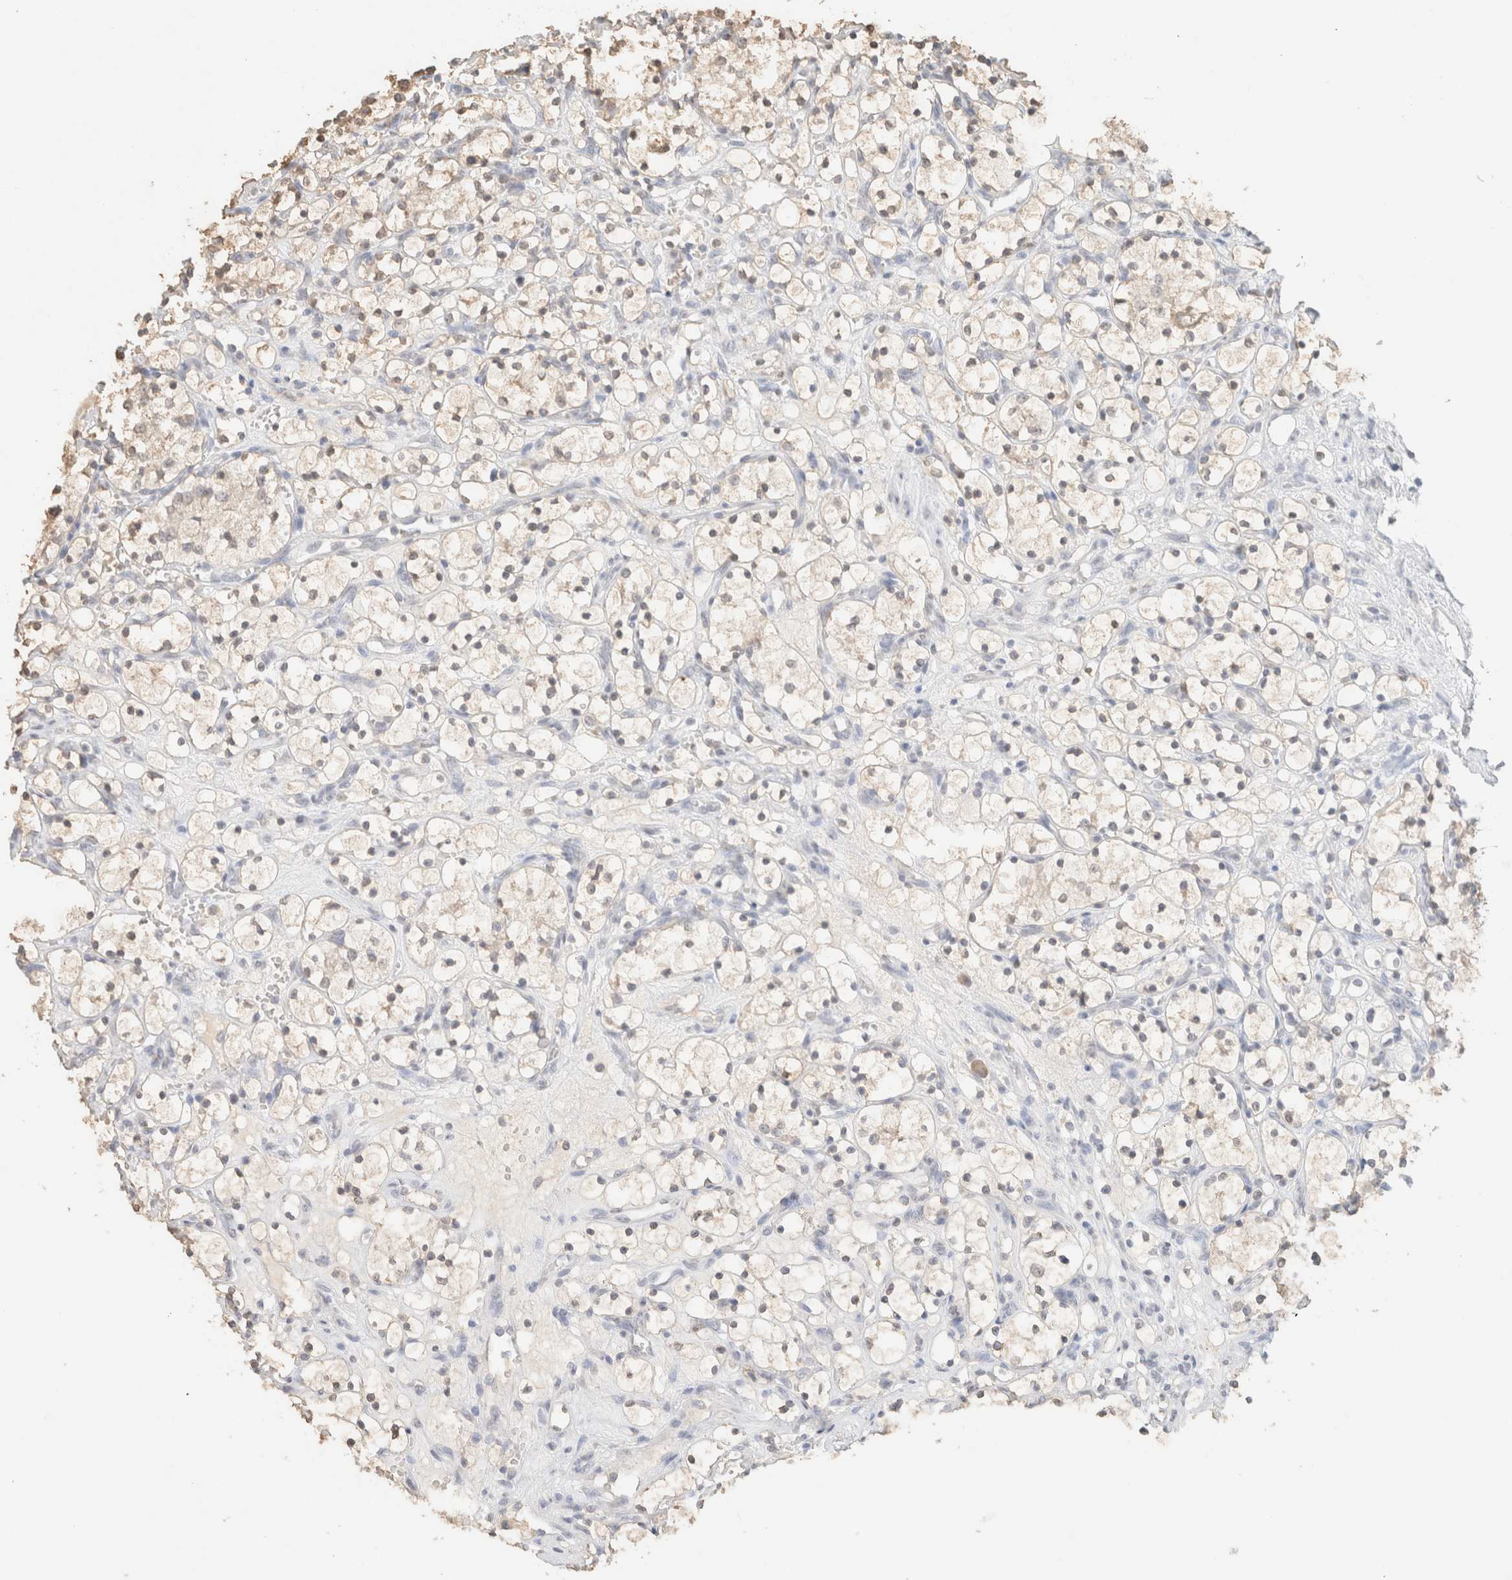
{"staining": {"intensity": "weak", "quantity": "<25%", "location": "nuclear"}, "tissue": "renal cancer", "cell_type": "Tumor cells", "image_type": "cancer", "snomed": [{"axis": "morphology", "description": "Adenocarcinoma, NOS"}, {"axis": "topography", "description": "Kidney"}], "caption": "Protein analysis of adenocarcinoma (renal) displays no significant staining in tumor cells.", "gene": "CPA1", "patient": {"sex": "female", "age": 69}}